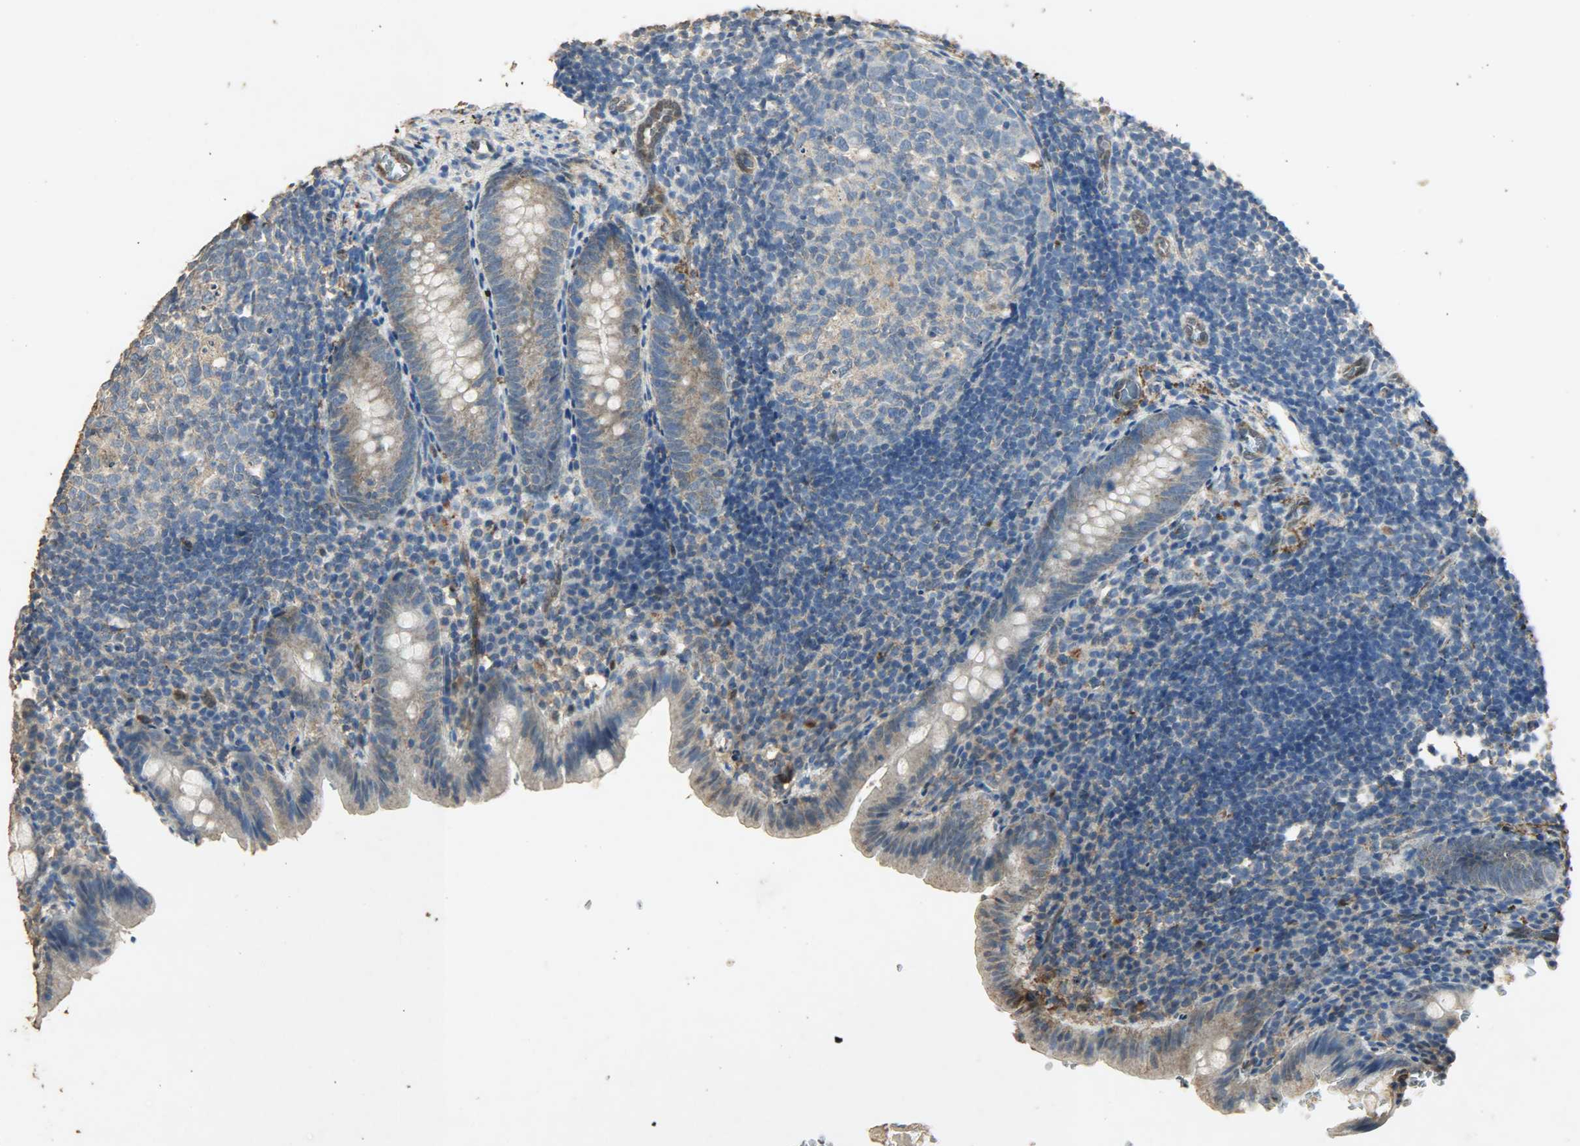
{"staining": {"intensity": "weak", "quantity": "25%-75%", "location": "cytoplasmic/membranous"}, "tissue": "appendix", "cell_type": "Glandular cells", "image_type": "normal", "snomed": [{"axis": "morphology", "description": "Normal tissue, NOS"}, {"axis": "topography", "description": "Appendix"}], "caption": "Glandular cells reveal weak cytoplasmic/membranous positivity in approximately 25%-75% of cells in unremarkable appendix.", "gene": "ASB9", "patient": {"sex": "female", "age": 10}}